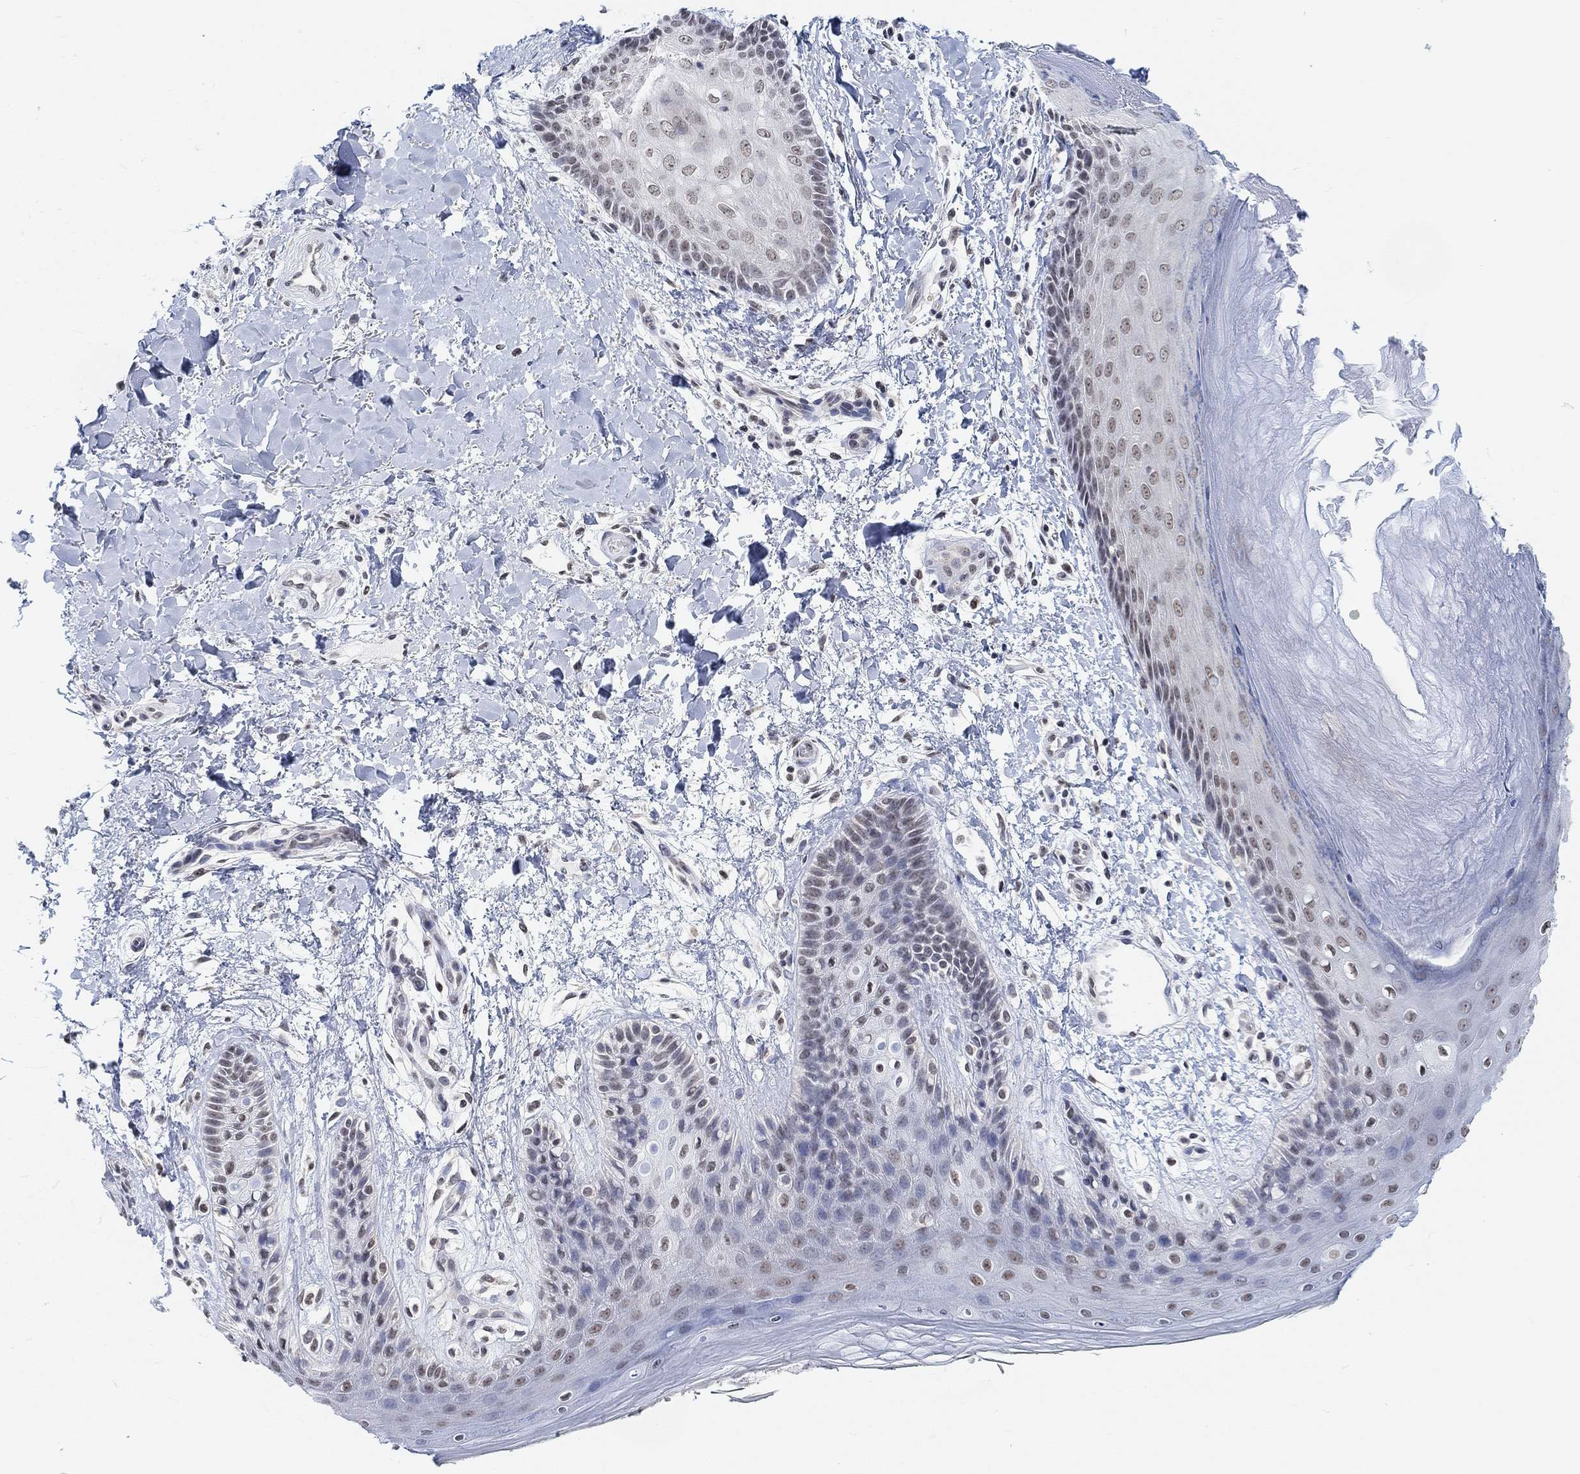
{"staining": {"intensity": "weak", "quantity": "25%-75%", "location": "nuclear"}, "tissue": "skin", "cell_type": "Epidermal cells", "image_type": "normal", "snomed": [{"axis": "morphology", "description": "Normal tissue, NOS"}, {"axis": "topography", "description": "Anal"}], "caption": "An immunohistochemistry (IHC) micrograph of normal tissue is shown. Protein staining in brown shows weak nuclear positivity in skin within epidermal cells.", "gene": "PURG", "patient": {"sex": "male", "age": 36}}